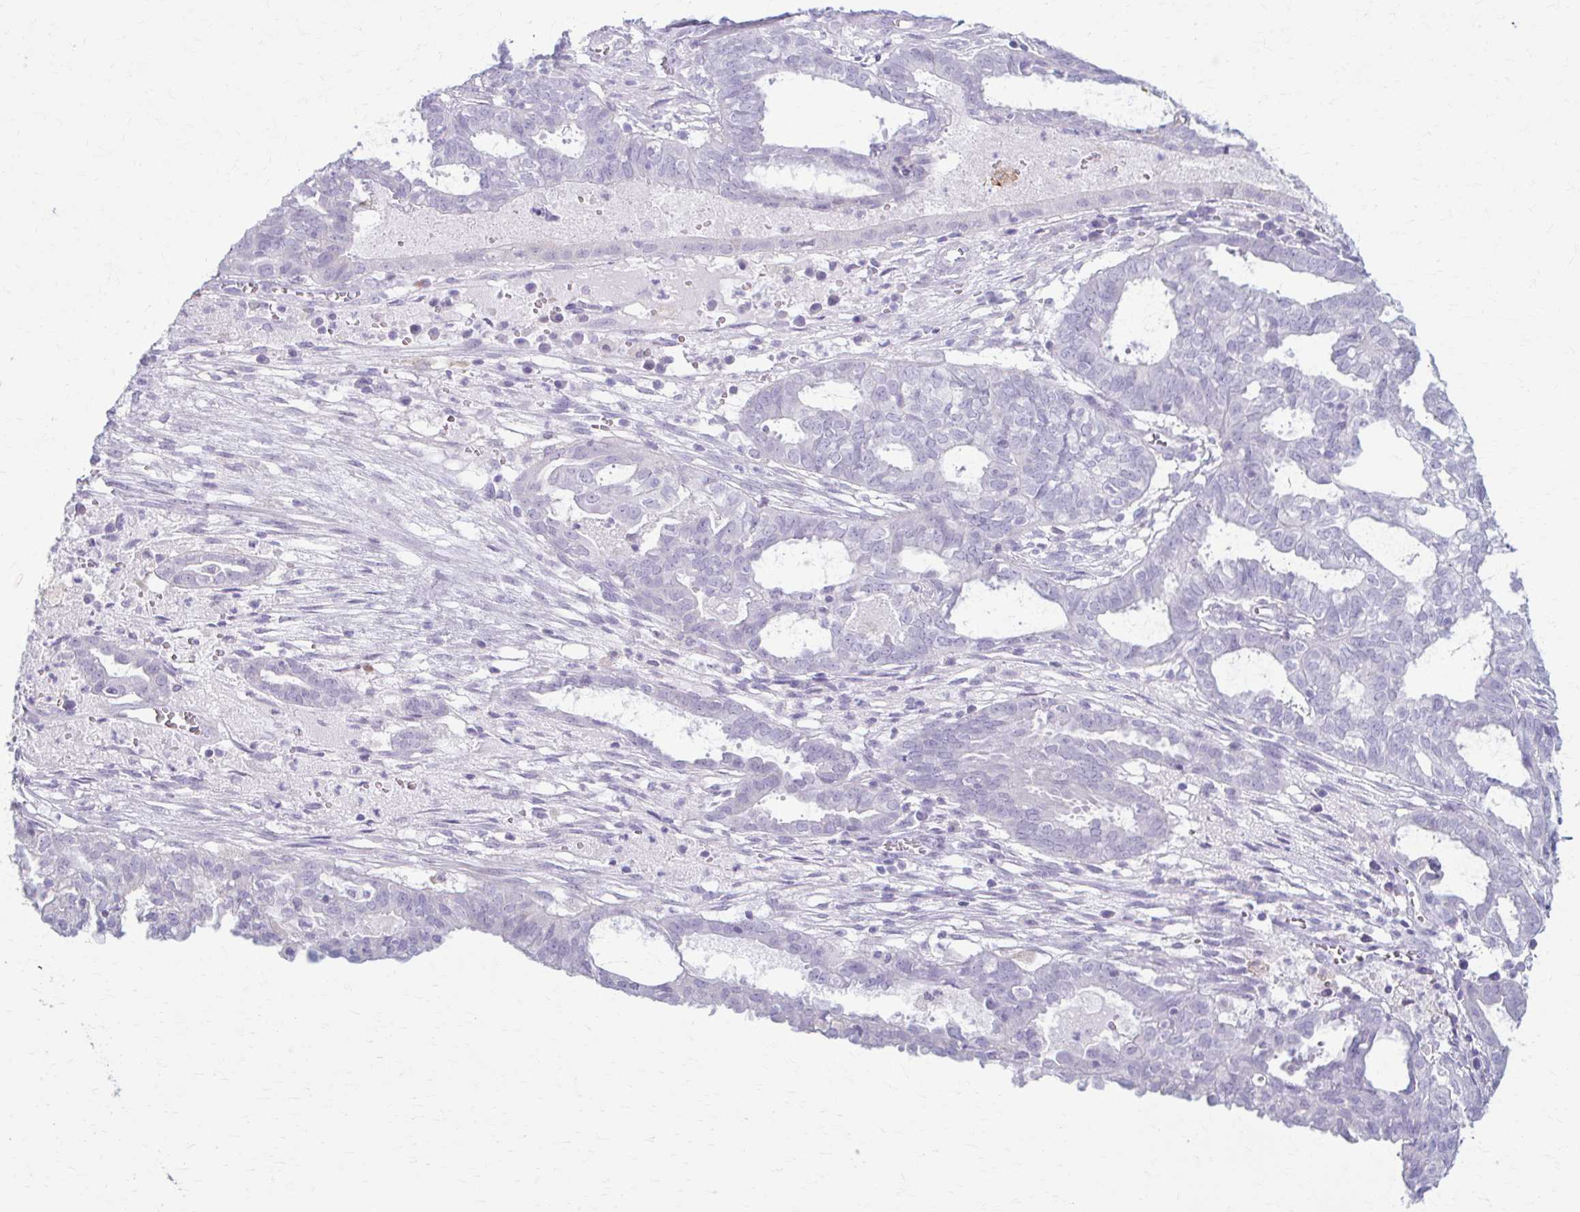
{"staining": {"intensity": "negative", "quantity": "none", "location": "none"}, "tissue": "ovarian cancer", "cell_type": "Tumor cells", "image_type": "cancer", "snomed": [{"axis": "morphology", "description": "Carcinoma, endometroid"}, {"axis": "topography", "description": "Ovary"}], "caption": "Immunohistochemical staining of human ovarian endometroid carcinoma exhibits no significant positivity in tumor cells. (DAB IHC with hematoxylin counter stain).", "gene": "LDLRAP1", "patient": {"sex": "female", "age": 64}}